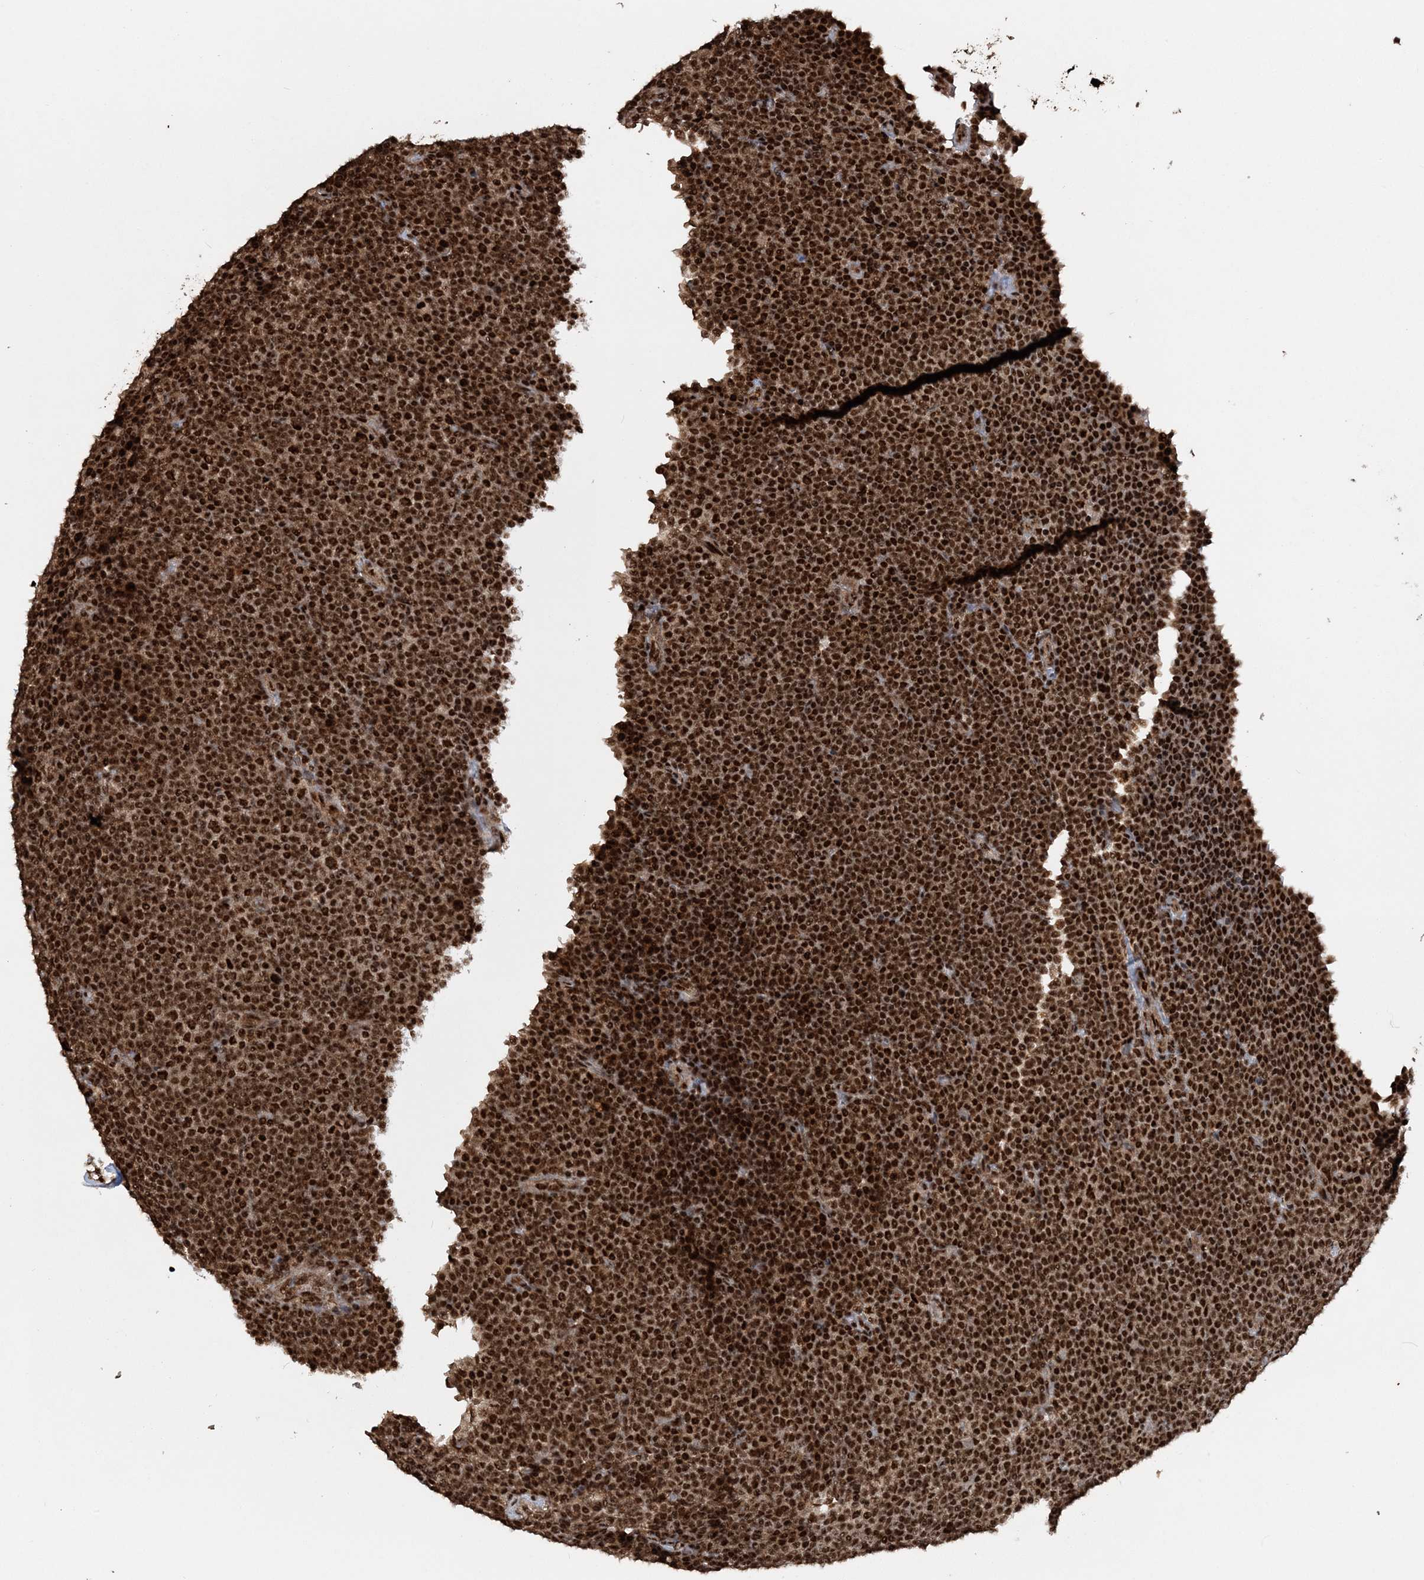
{"staining": {"intensity": "strong", "quantity": ">75%", "location": "nuclear"}, "tissue": "lymphoma", "cell_type": "Tumor cells", "image_type": "cancer", "snomed": [{"axis": "morphology", "description": "Malignant lymphoma, non-Hodgkin's type, Low grade"}, {"axis": "topography", "description": "Lymph node"}], "caption": "Protein expression analysis of human lymphoma reveals strong nuclear positivity in about >75% of tumor cells. The staining was performed using DAB (3,3'-diaminobenzidine) to visualize the protein expression in brown, while the nuclei were stained in blue with hematoxylin (Magnification: 20x).", "gene": "EXOSC8", "patient": {"sex": "female", "age": 67}}